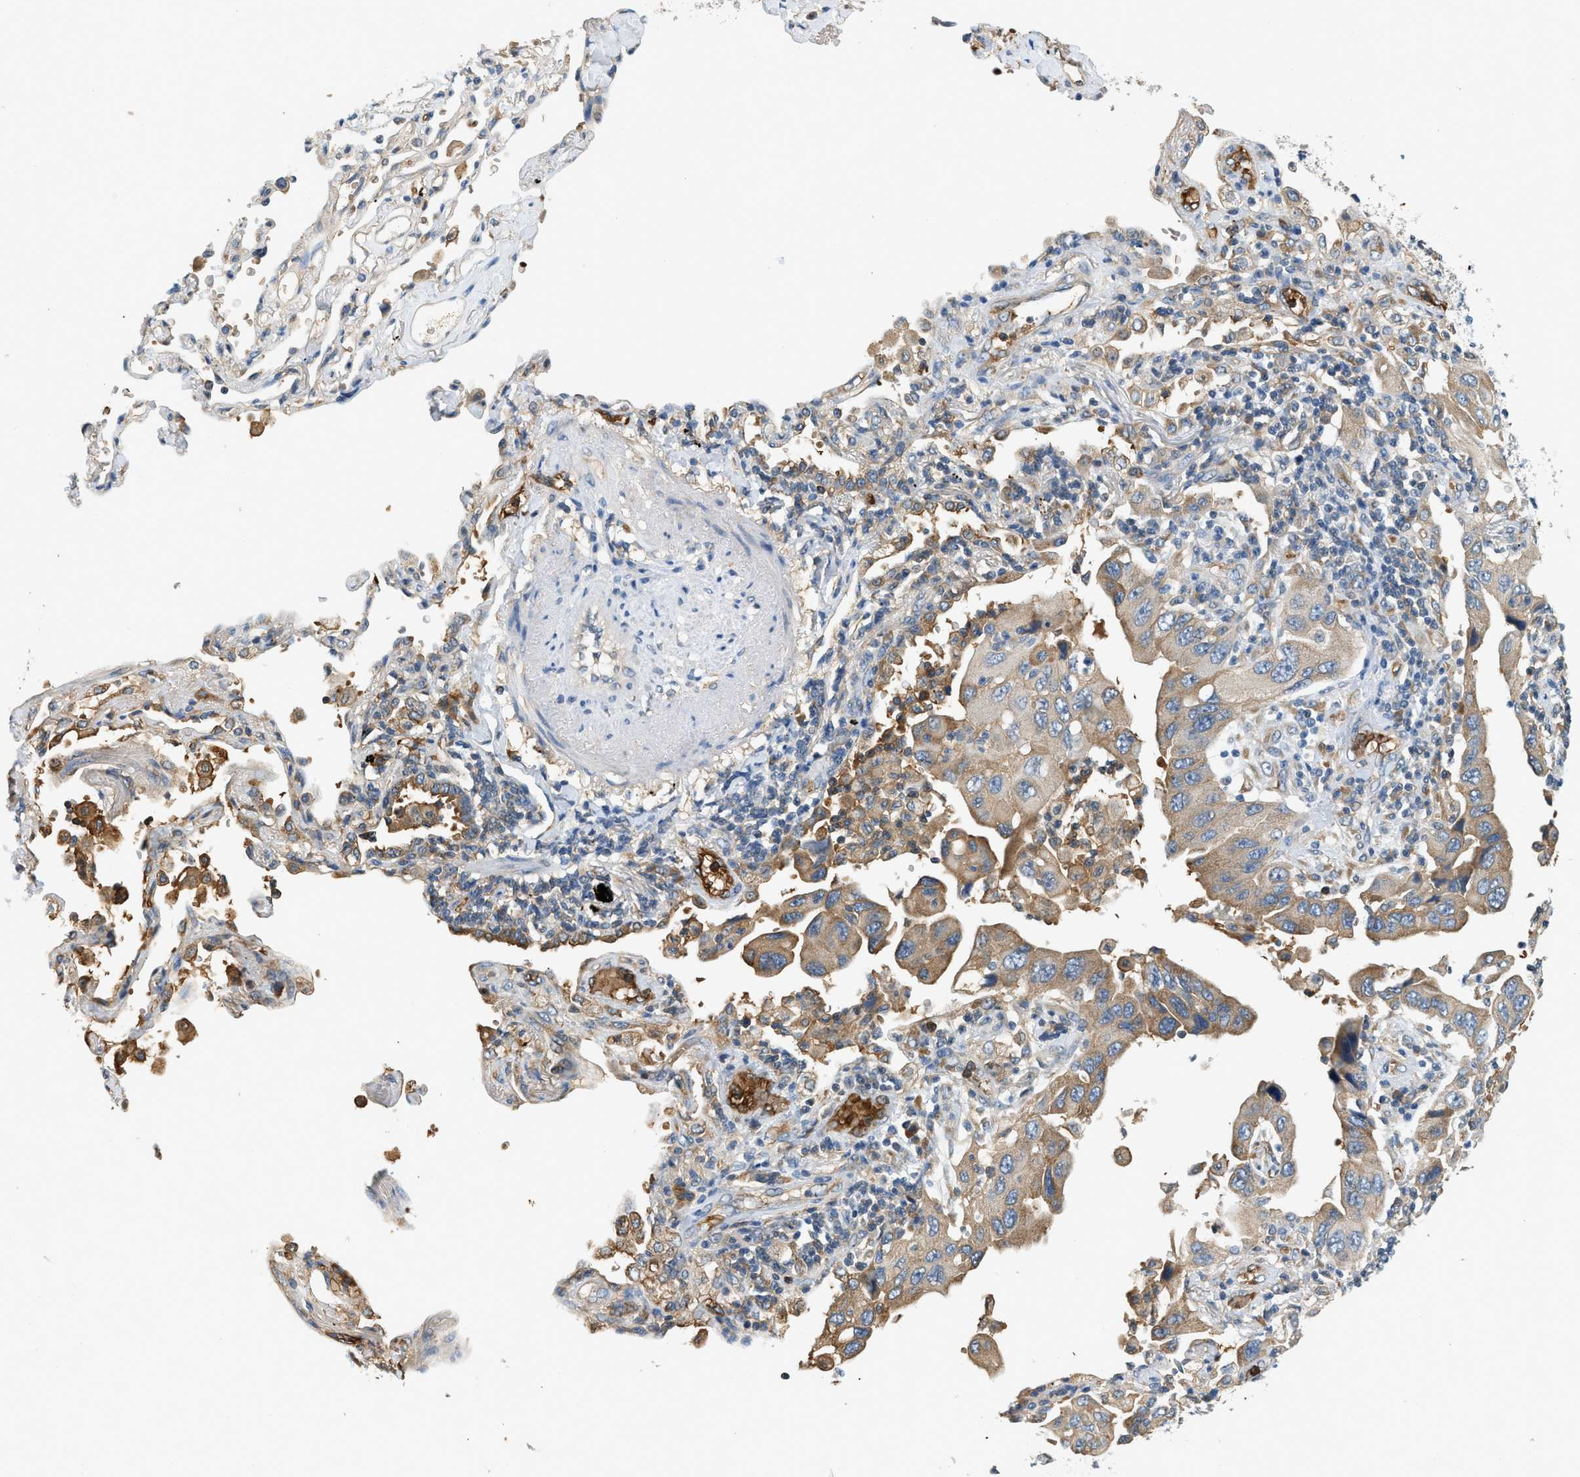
{"staining": {"intensity": "moderate", "quantity": "25%-75%", "location": "cytoplasmic/membranous"}, "tissue": "lung cancer", "cell_type": "Tumor cells", "image_type": "cancer", "snomed": [{"axis": "morphology", "description": "Adenocarcinoma, NOS"}, {"axis": "topography", "description": "Lung"}], "caption": "There is medium levels of moderate cytoplasmic/membranous positivity in tumor cells of lung cancer, as demonstrated by immunohistochemical staining (brown color).", "gene": "CYTH2", "patient": {"sex": "female", "age": 65}}